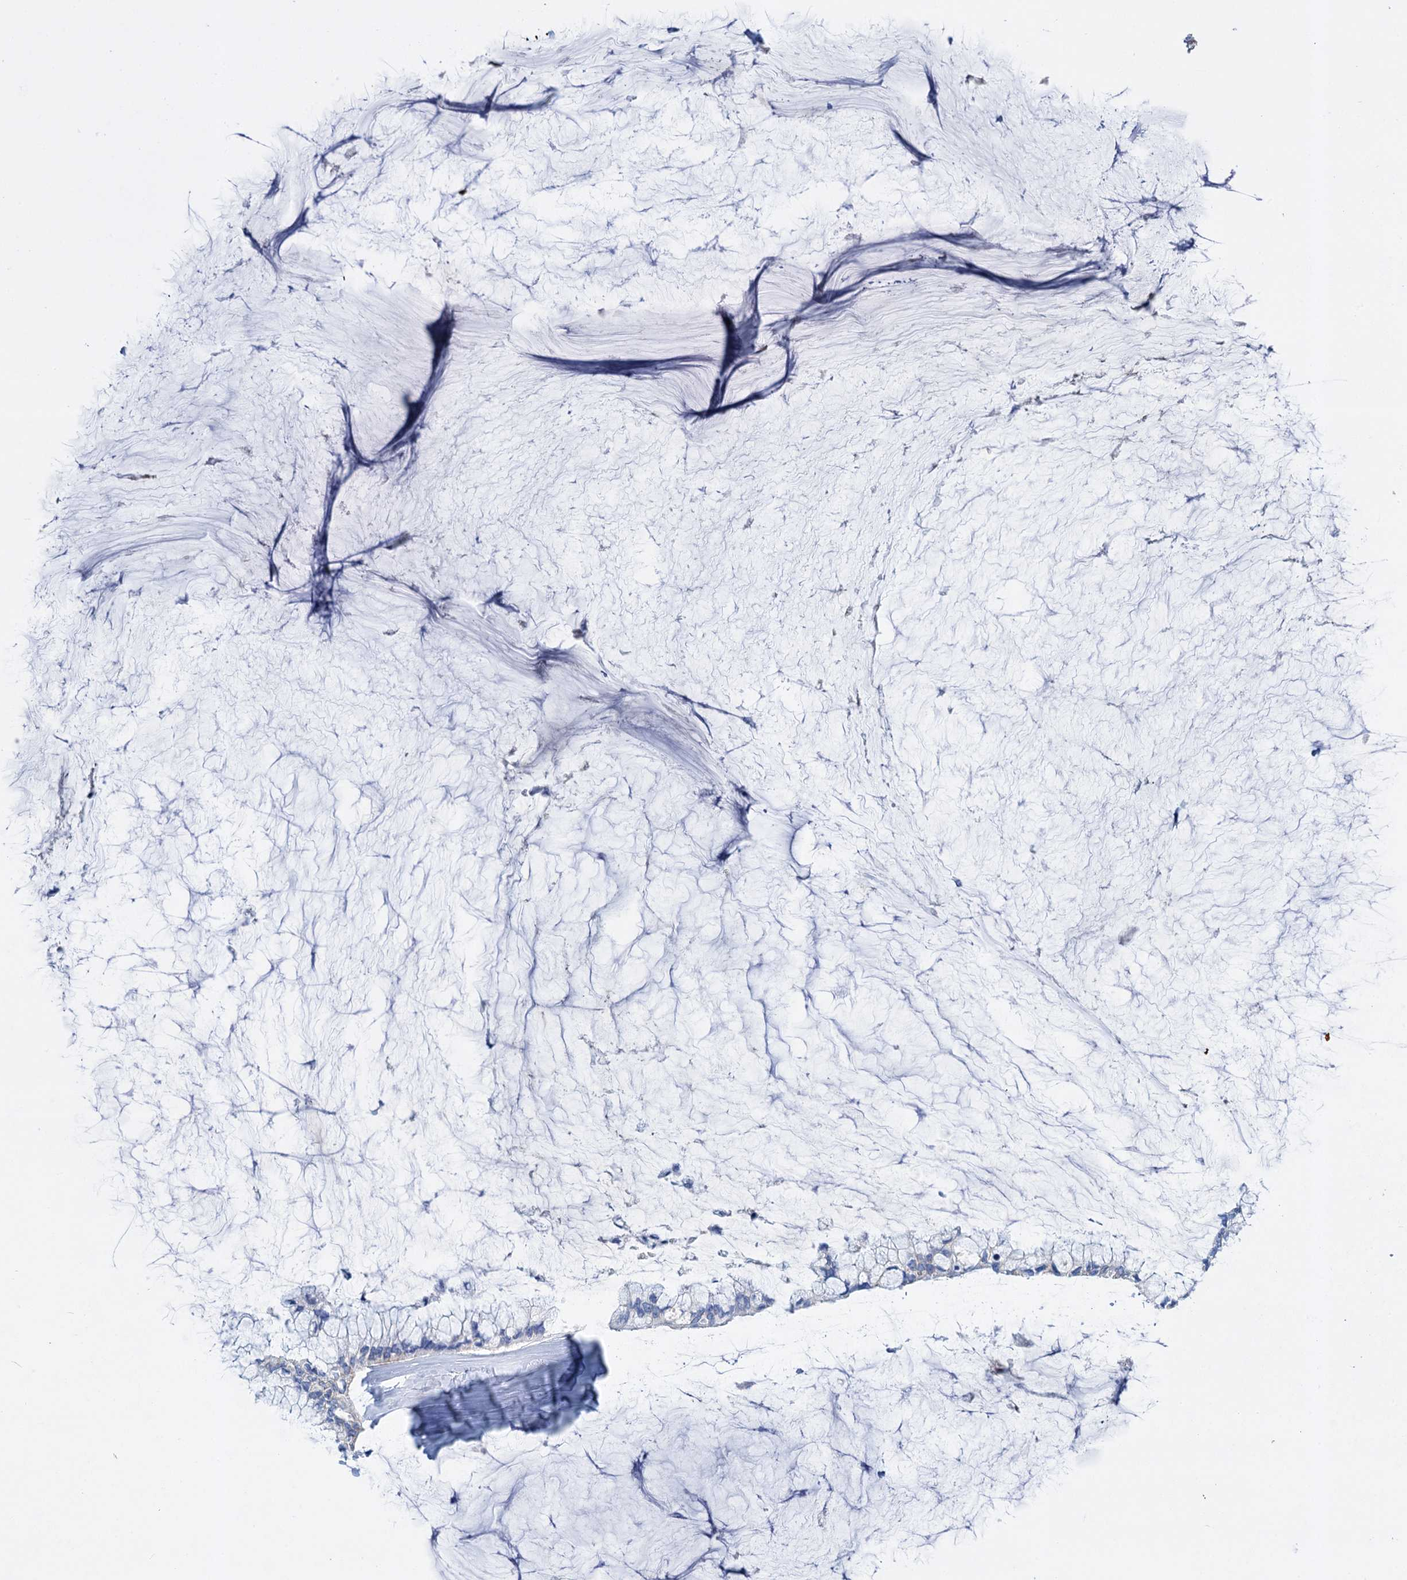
{"staining": {"intensity": "negative", "quantity": "none", "location": "none"}, "tissue": "ovarian cancer", "cell_type": "Tumor cells", "image_type": "cancer", "snomed": [{"axis": "morphology", "description": "Cystadenocarcinoma, mucinous, NOS"}, {"axis": "topography", "description": "Ovary"}], "caption": "An immunohistochemistry (IHC) micrograph of mucinous cystadenocarcinoma (ovarian) is shown. There is no staining in tumor cells of mucinous cystadenocarcinoma (ovarian).", "gene": "FBXW12", "patient": {"sex": "female", "age": 39}}